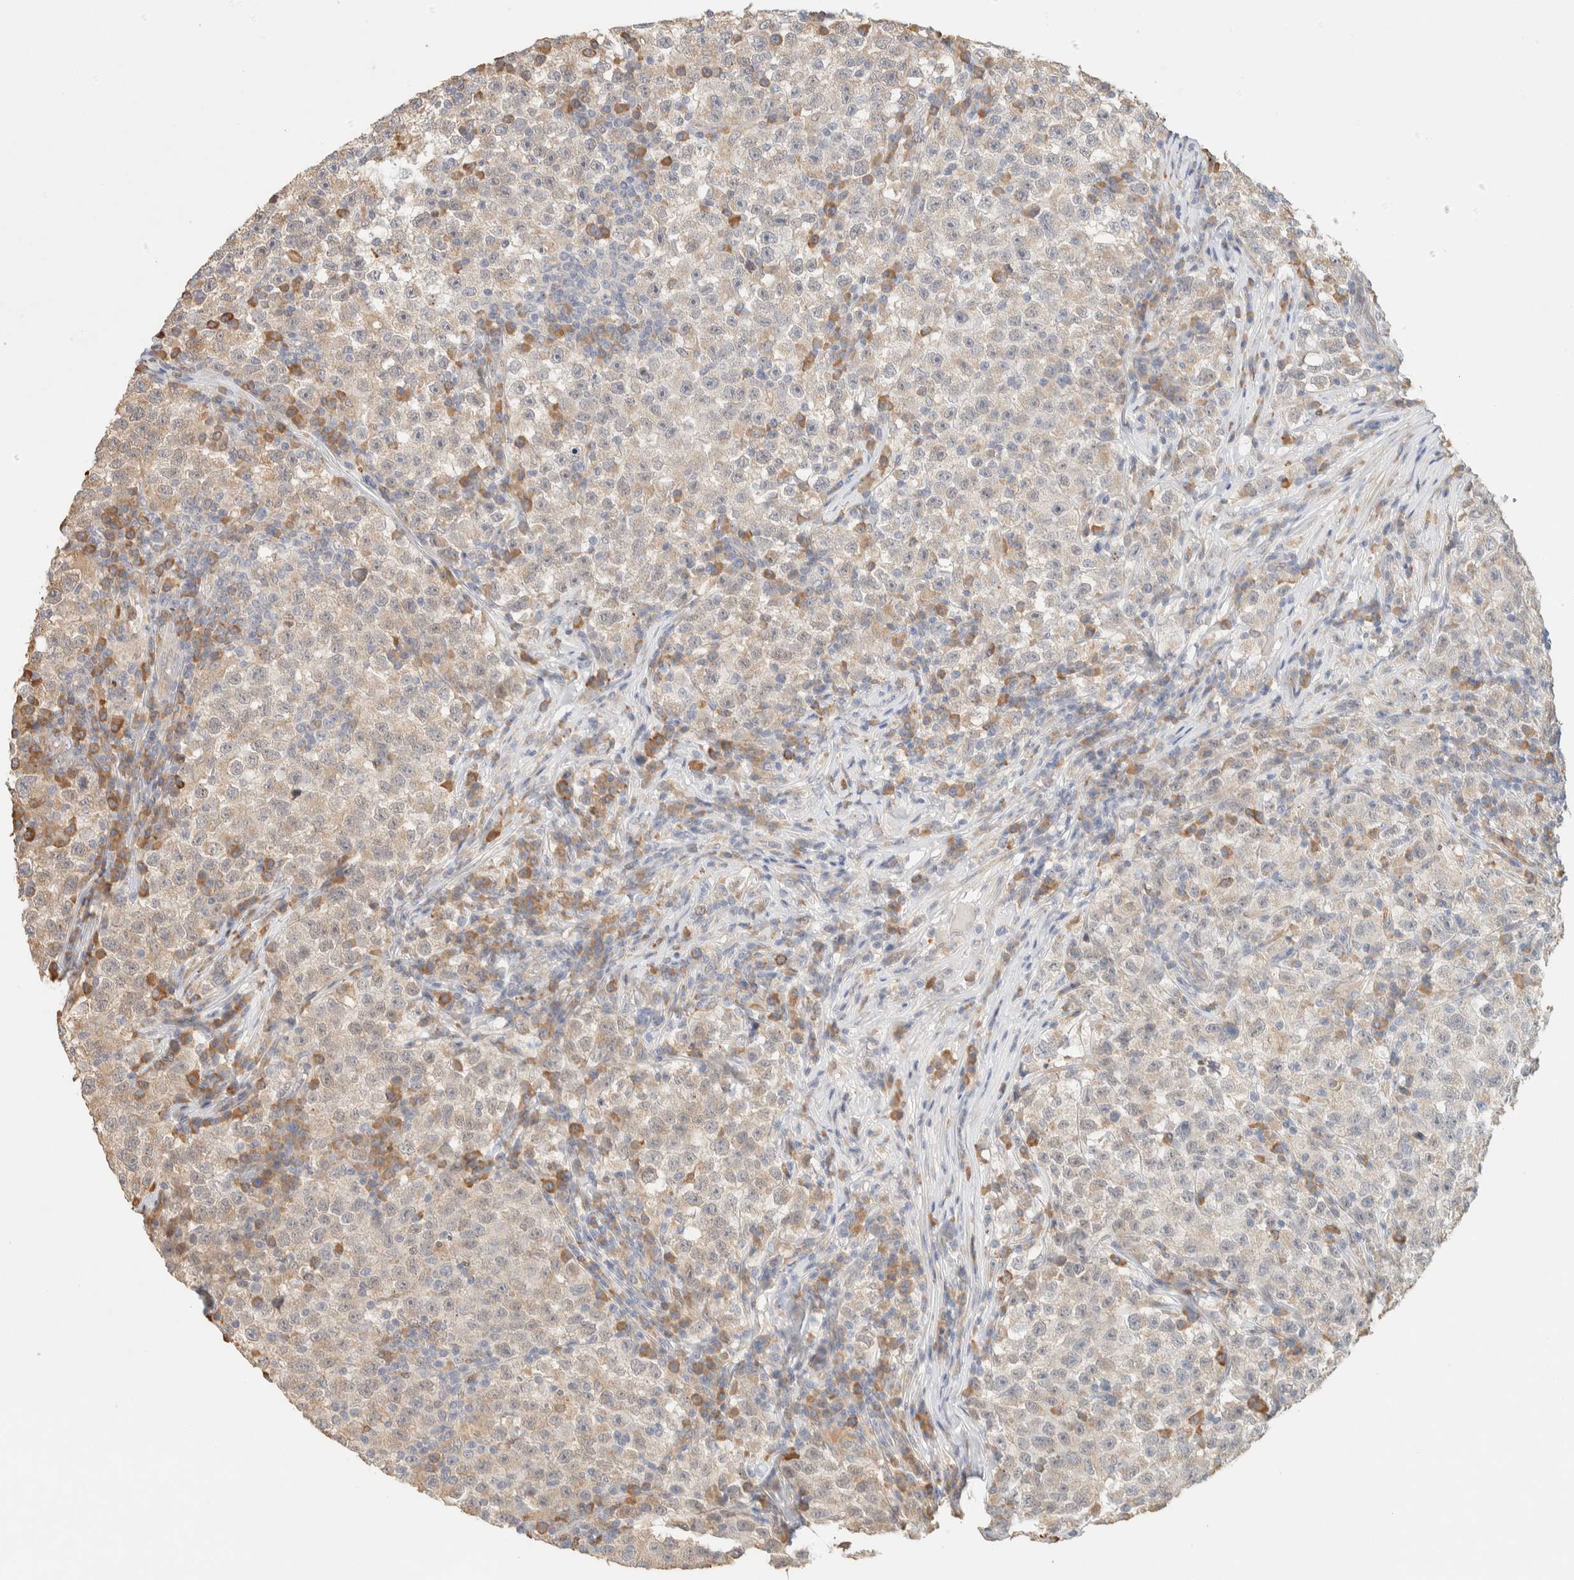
{"staining": {"intensity": "negative", "quantity": "none", "location": "none"}, "tissue": "testis cancer", "cell_type": "Tumor cells", "image_type": "cancer", "snomed": [{"axis": "morphology", "description": "Seminoma, NOS"}, {"axis": "topography", "description": "Testis"}], "caption": "Immunohistochemistry (IHC) micrograph of neoplastic tissue: human testis seminoma stained with DAB reveals no significant protein staining in tumor cells.", "gene": "TTC3", "patient": {"sex": "male", "age": 22}}